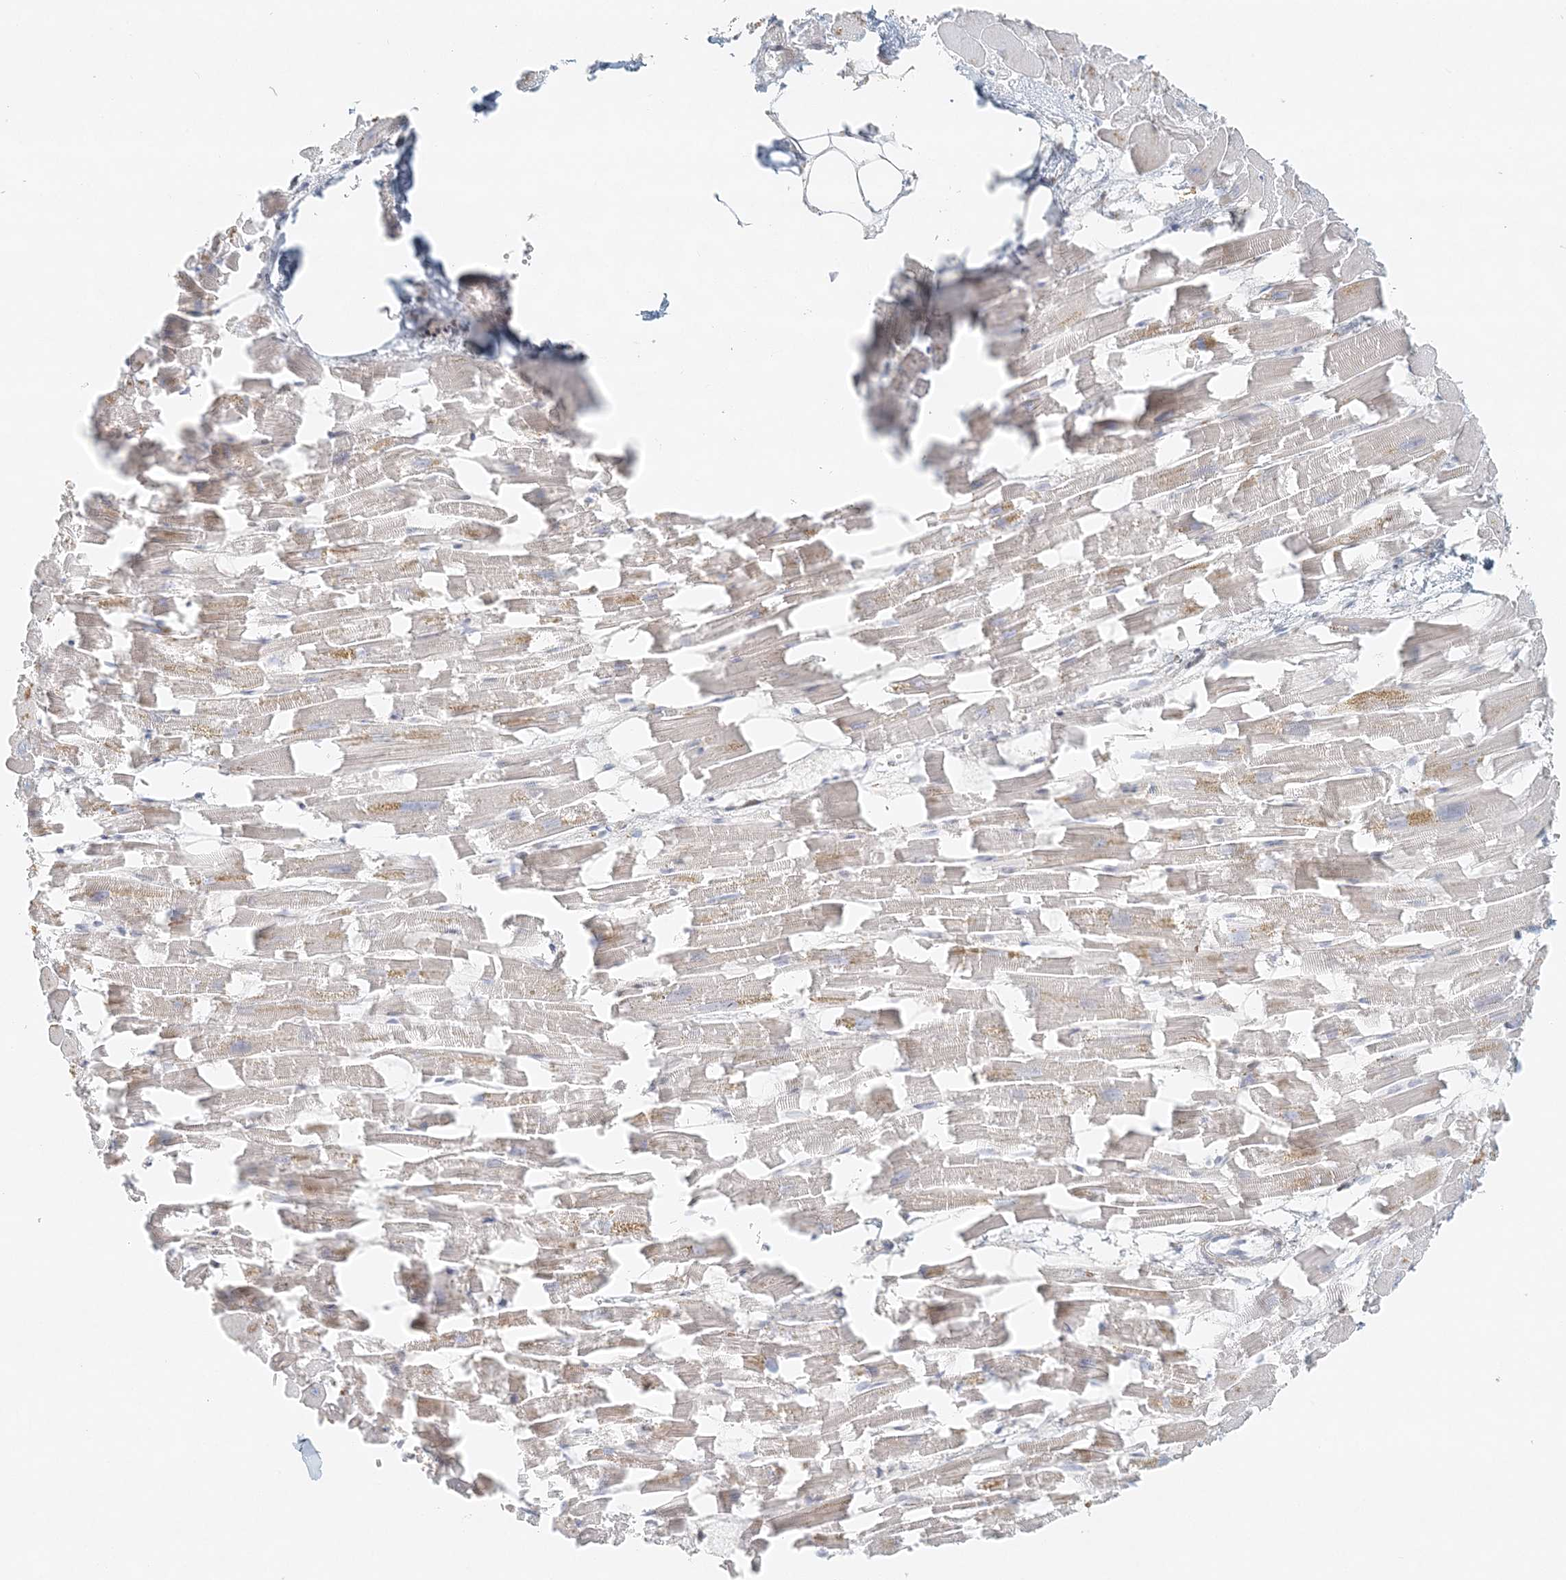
{"staining": {"intensity": "weak", "quantity": "<25%", "location": "cytoplasmic/membranous"}, "tissue": "heart muscle", "cell_type": "Cardiomyocytes", "image_type": "normal", "snomed": [{"axis": "morphology", "description": "Normal tissue, NOS"}, {"axis": "topography", "description": "Heart"}], "caption": "Protein analysis of benign heart muscle exhibits no significant expression in cardiomyocytes. (Brightfield microscopy of DAB immunohistochemistry (IHC) at high magnification).", "gene": "STK11IP", "patient": {"sex": "female", "age": 64}}